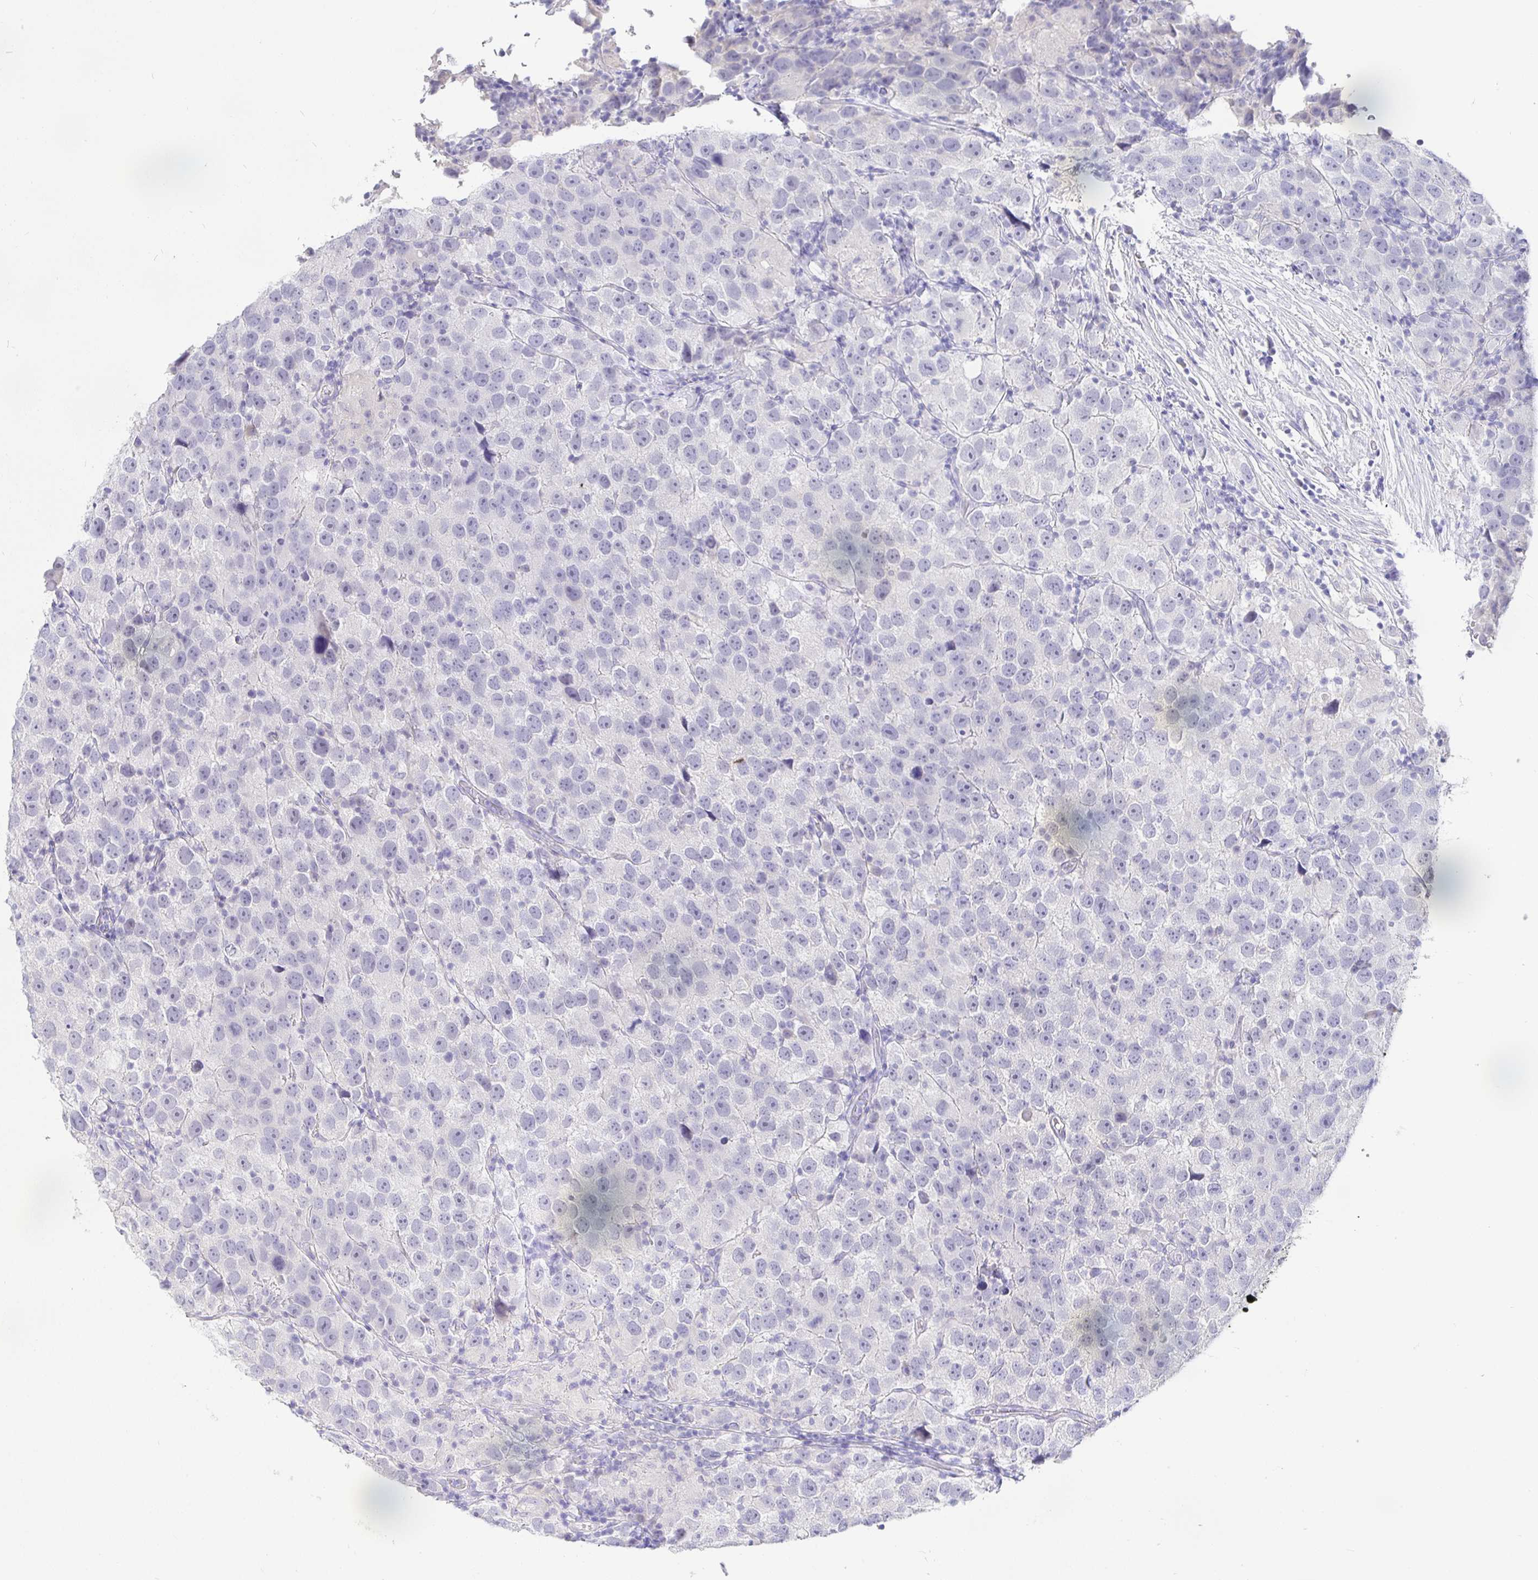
{"staining": {"intensity": "negative", "quantity": "none", "location": "none"}, "tissue": "testis cancer", "cell_type": "Tumor cells", "image_type": "cancer", "snomed": [{"axis": "morphology", "description": "Seminoma, NOS"}, {"axis": "topography", "description": "Testis"}], "caption": "IHC photomicrograph of human testis seminoma stained for a protein (brown), which exhibits no expression in tumor cells.", "gene": "TPTE", "patient": {"sex": "male", "age": 26}}